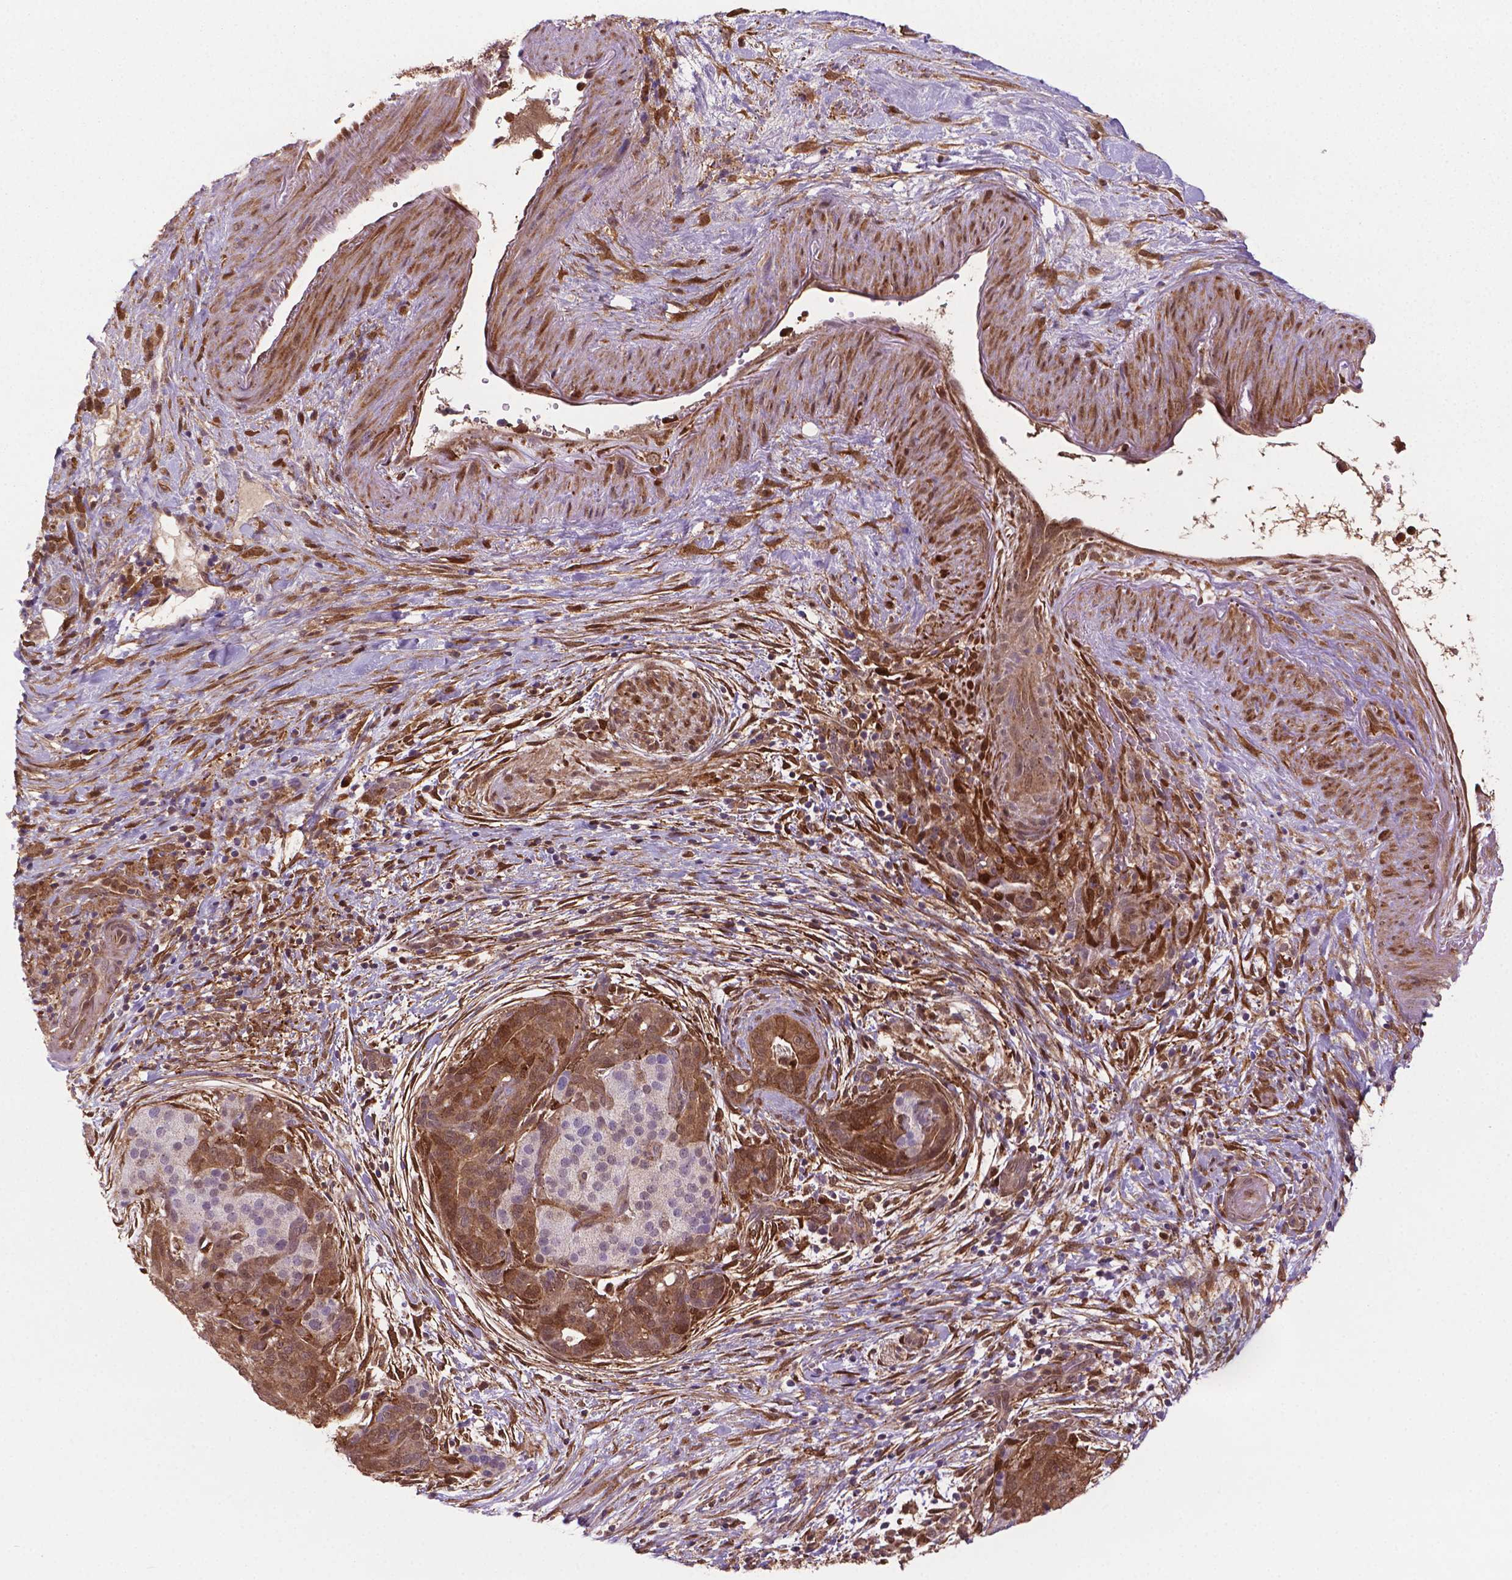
{"staining": {"intensity": "moderate", "quantity": ">75%", "location": "cytoplasmic/membranous,nuclear"}, "tissue": "pancreatic cancer", "cell_type": "Tumor cells", "image_type": "cancer", "snomed": [{"axis": "morphology", "description": "Adenocarcinoma, NOS"}, {"axis": "topography", "description": "Pancreas"}], "caption": "Immunohistochemical staining of human adenocarcinoma (pancreatic) shows medium levels of moderate cytoplasmic/membranous and nuclear staining in approximately >75% of tumor cells.", "gene": "PLIN3", "patient": {"sex": "male", "age": 44}}